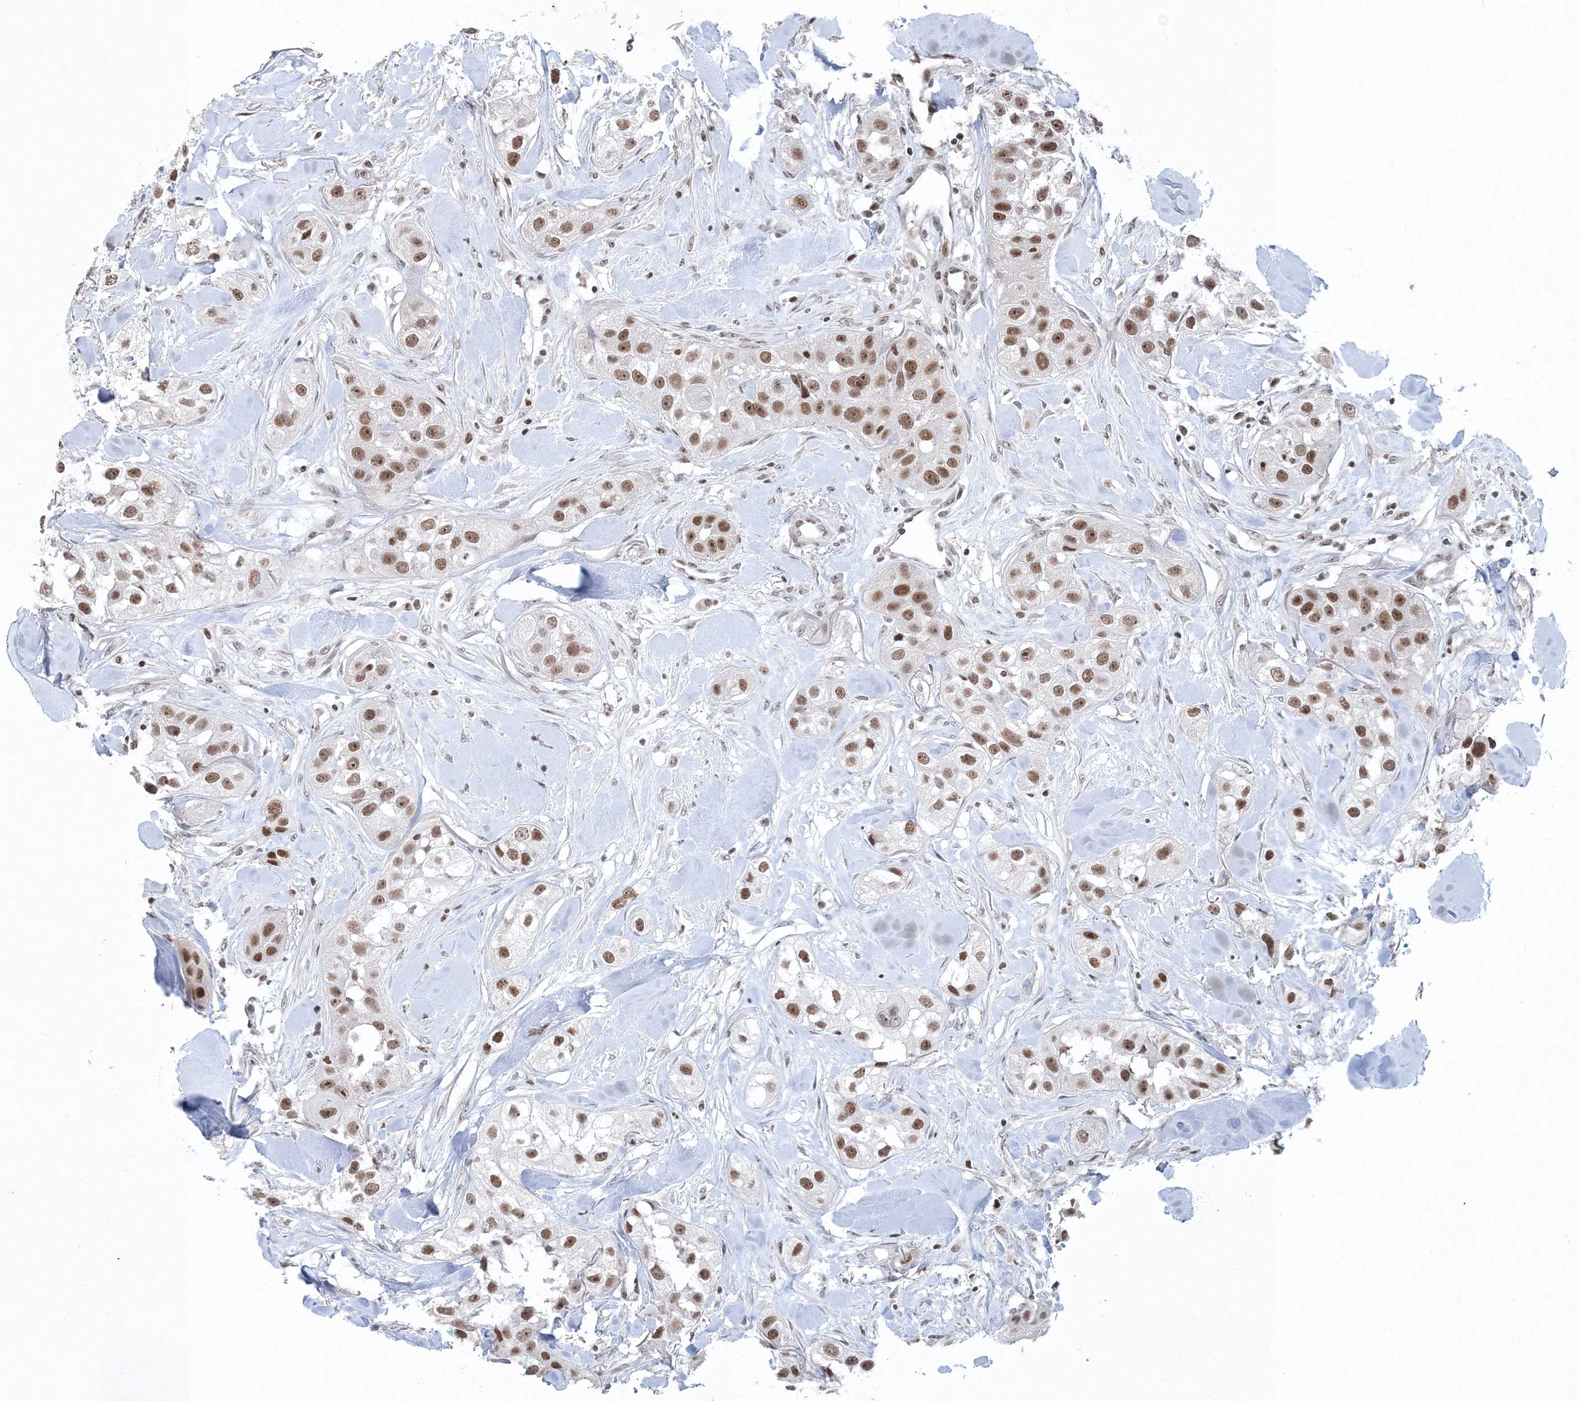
{"staining": {"intensity": "moderate", "quantity": ">75%", "location": "nuclear"}, "tissue": "head and neck cancer", "cell_type": "Tumor cells", "image_type": "cancer", "snomed": [{"axis": "morphology", "description": "Normal tissue, NOS"}, {"axis": "morphology", "description": "Squamous cell carcinoma, NOS"}, {"axis": "topography", "description": "Skeletal muscle"}, {"axis": "topography", "description": "Head-Neck"}], "caption": "Immunohistochemical staining of human squamous cell carcinoma (head and neck) exhibits moderate nuclear protein expression in about >75% of tumor cells.", "gene": "PDS5A", "patient": {"sex": "male", "age": 51}}